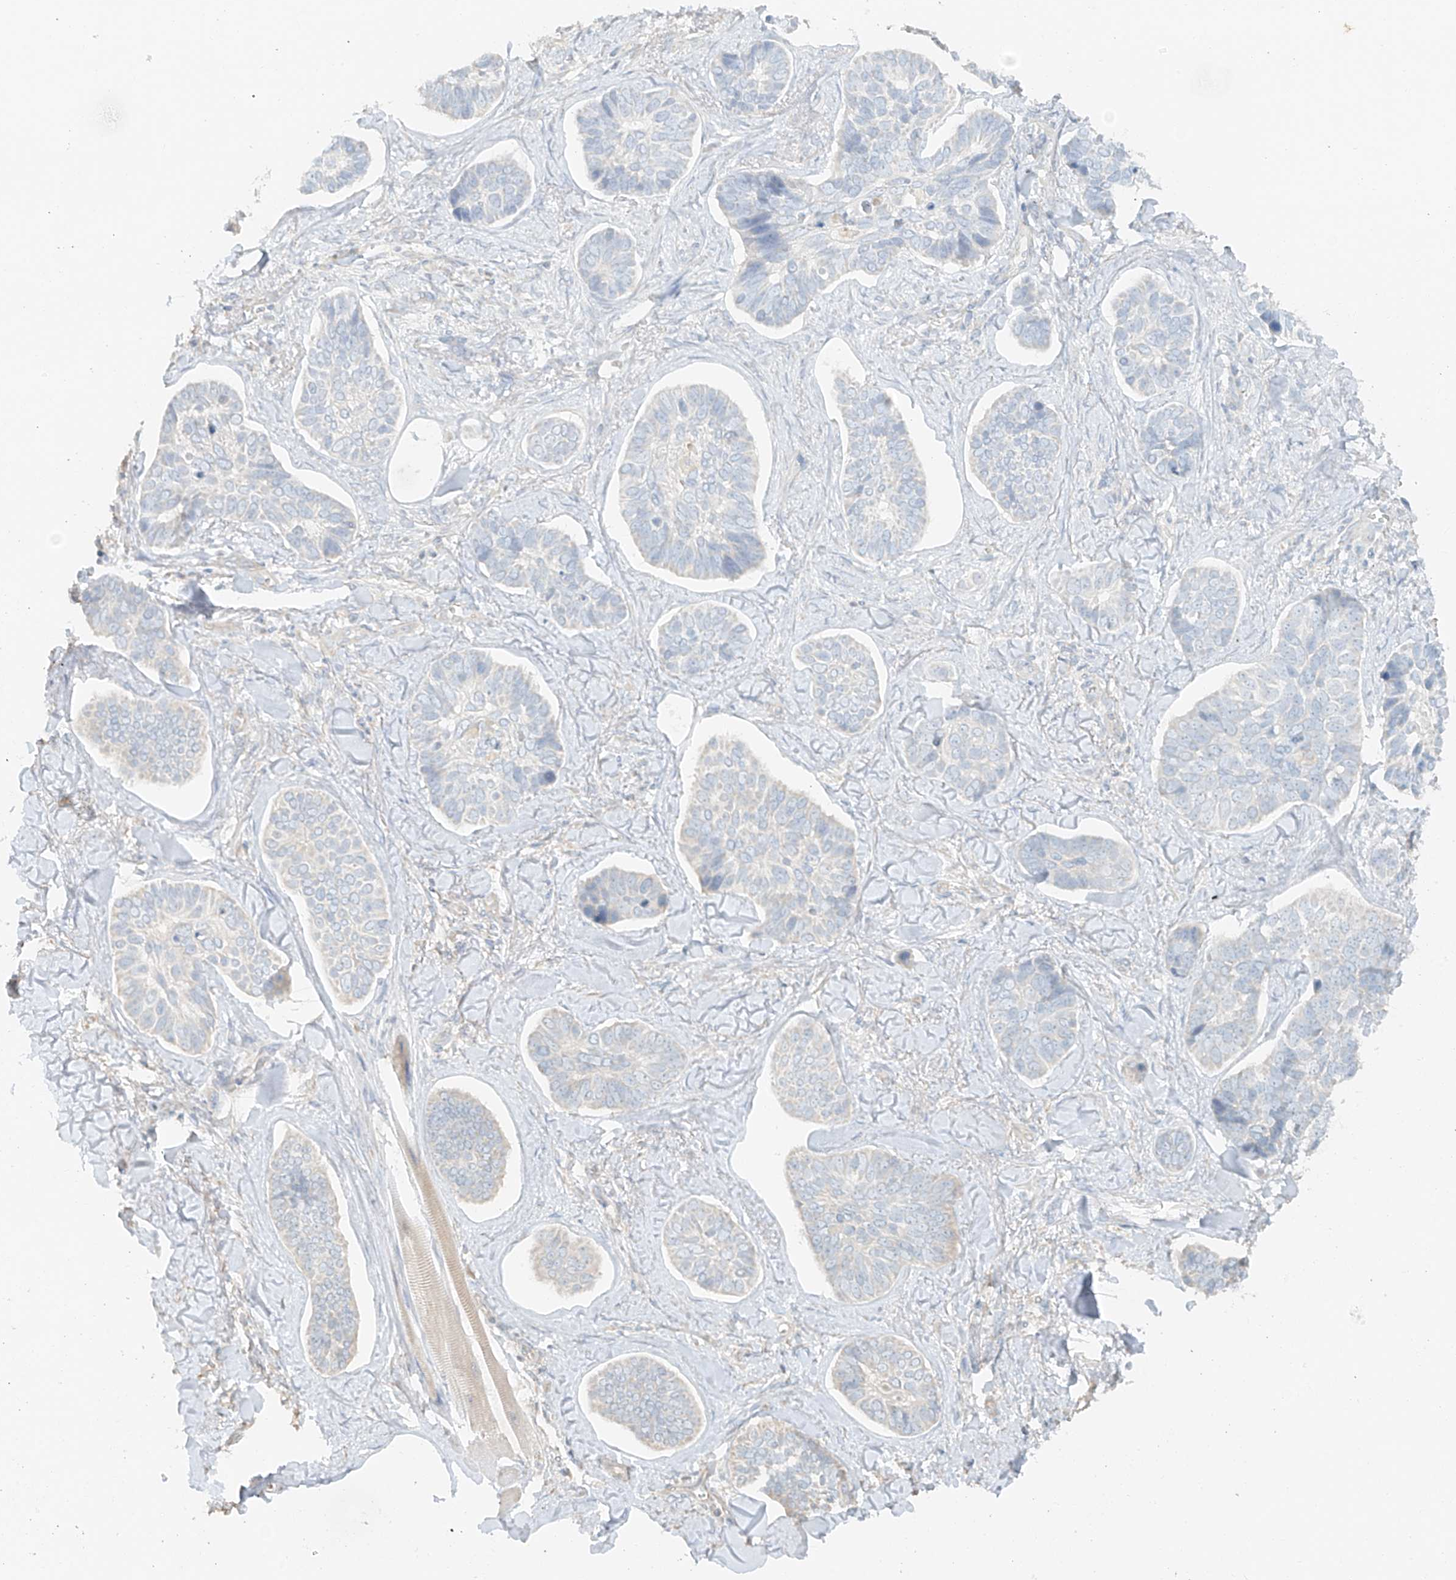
{"staining": {"intensity": "negative", "quantity": "none", "location": "none"}, "tissue": "skin cancer", "cell_type": "Tumor cells", "image_type": "cancer", "snomed": [{"axis": "morphology", "description": "Basal cell carcinoma"}, {"axis": "topography", "description": "Skin"}], "caption": "An image of human skin basal cell carcinoma is negative for staining in tumor cells.", "gene": "ANKZF1", "patient": {"sex": "male", "age": 62}}